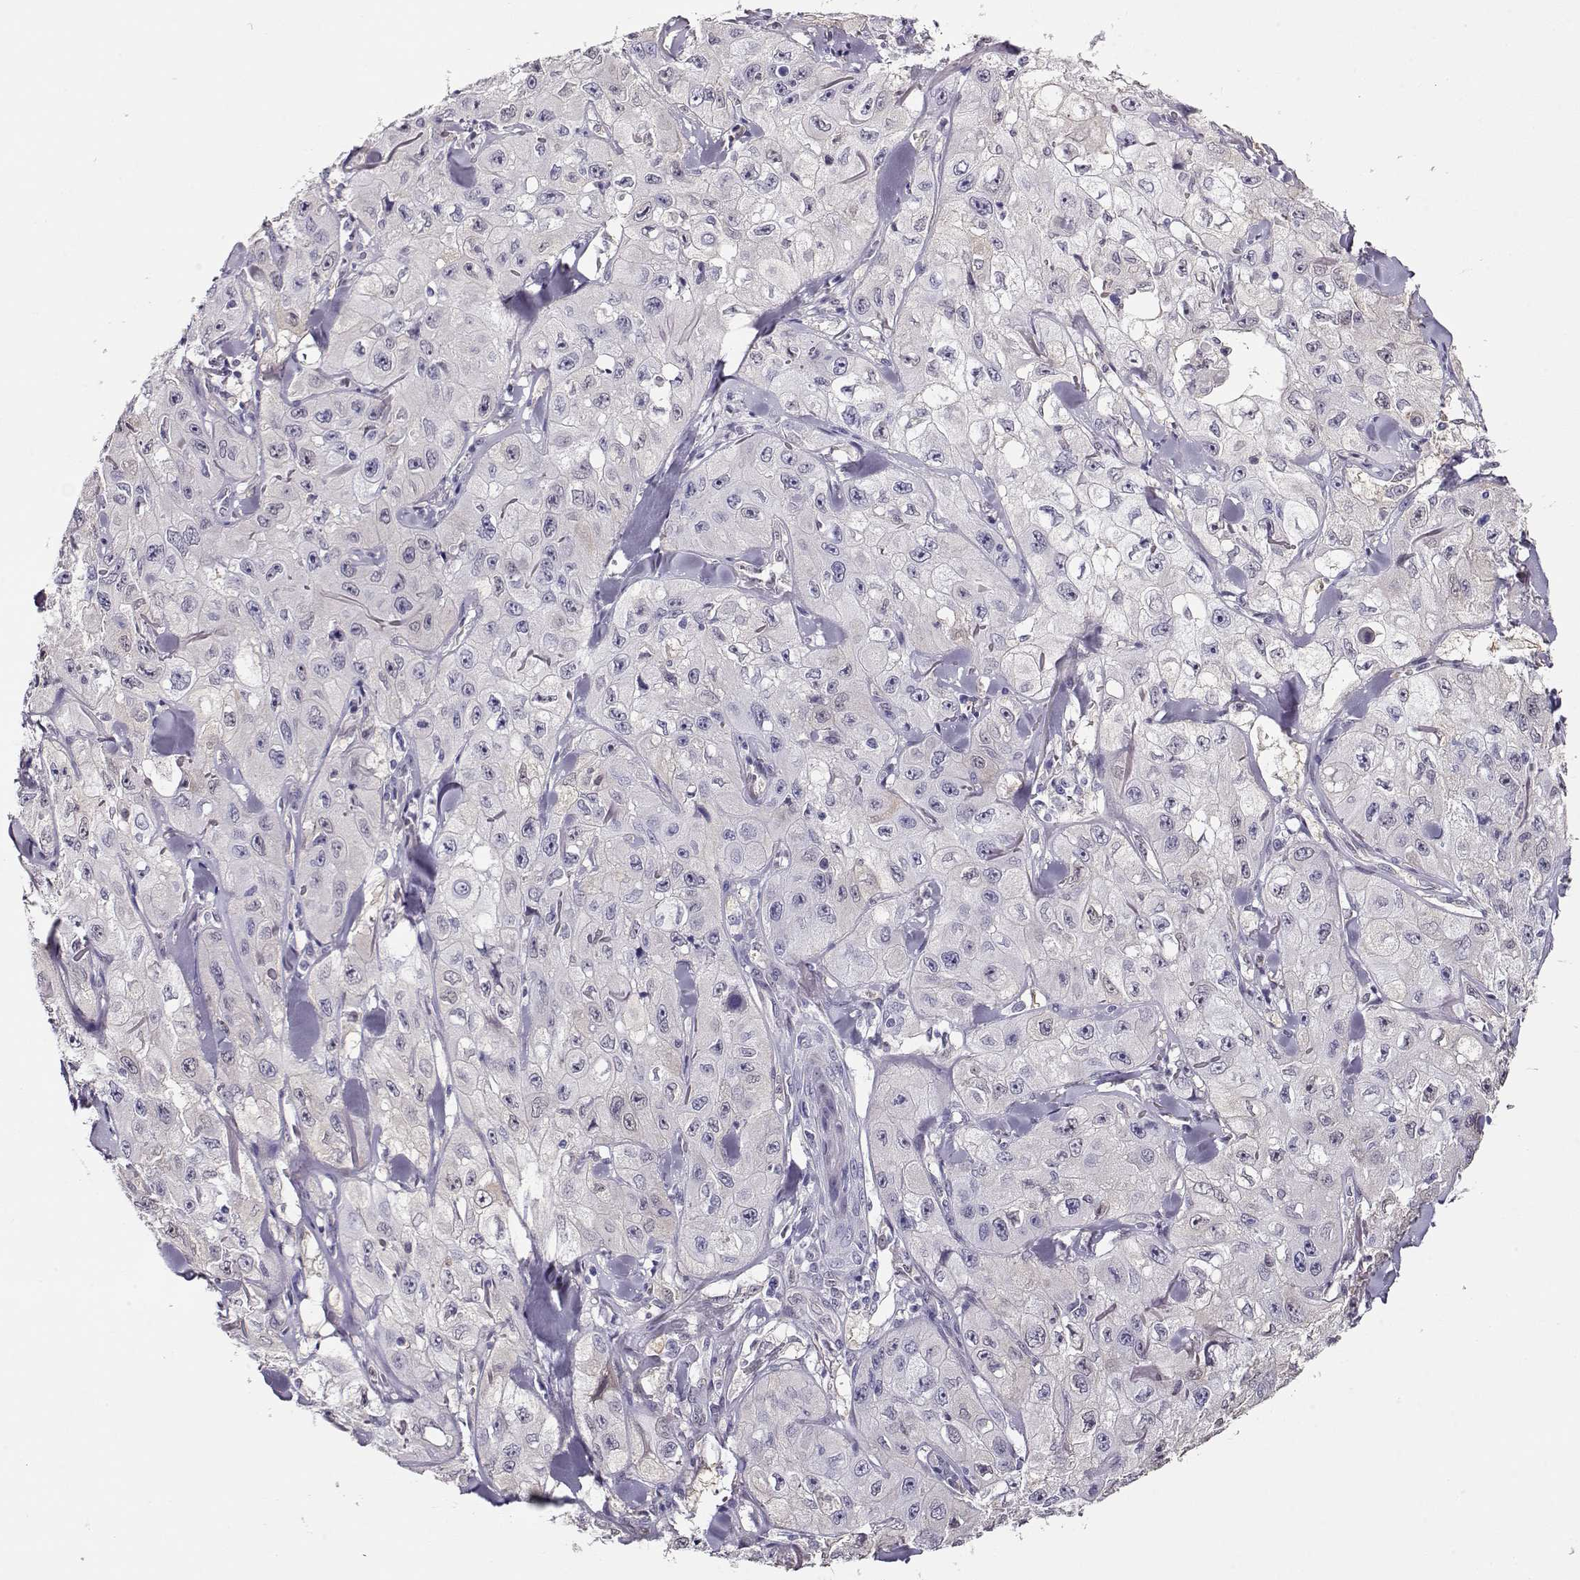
{"staining": {"intensity": "negative", "quantity": "none", "location": "none"}, "tissue": "skin cancer", "cell_type": "Tumor cells", "image_type": "cancer", "snomed": [{"axis": "morphology", "description": "Squamous cell carcinoma, NOS"}, {"axis": "topography", "description": "Skin"}, {"axis": "topography", "description": "Subcutis"}], "caption": "DAB immunohistochemical staining of human skin squamous cell carcinoma shows no significant staining in tumor cells.", "gene": "CCR8", "patient": {"sex": "male", "age": 73}}